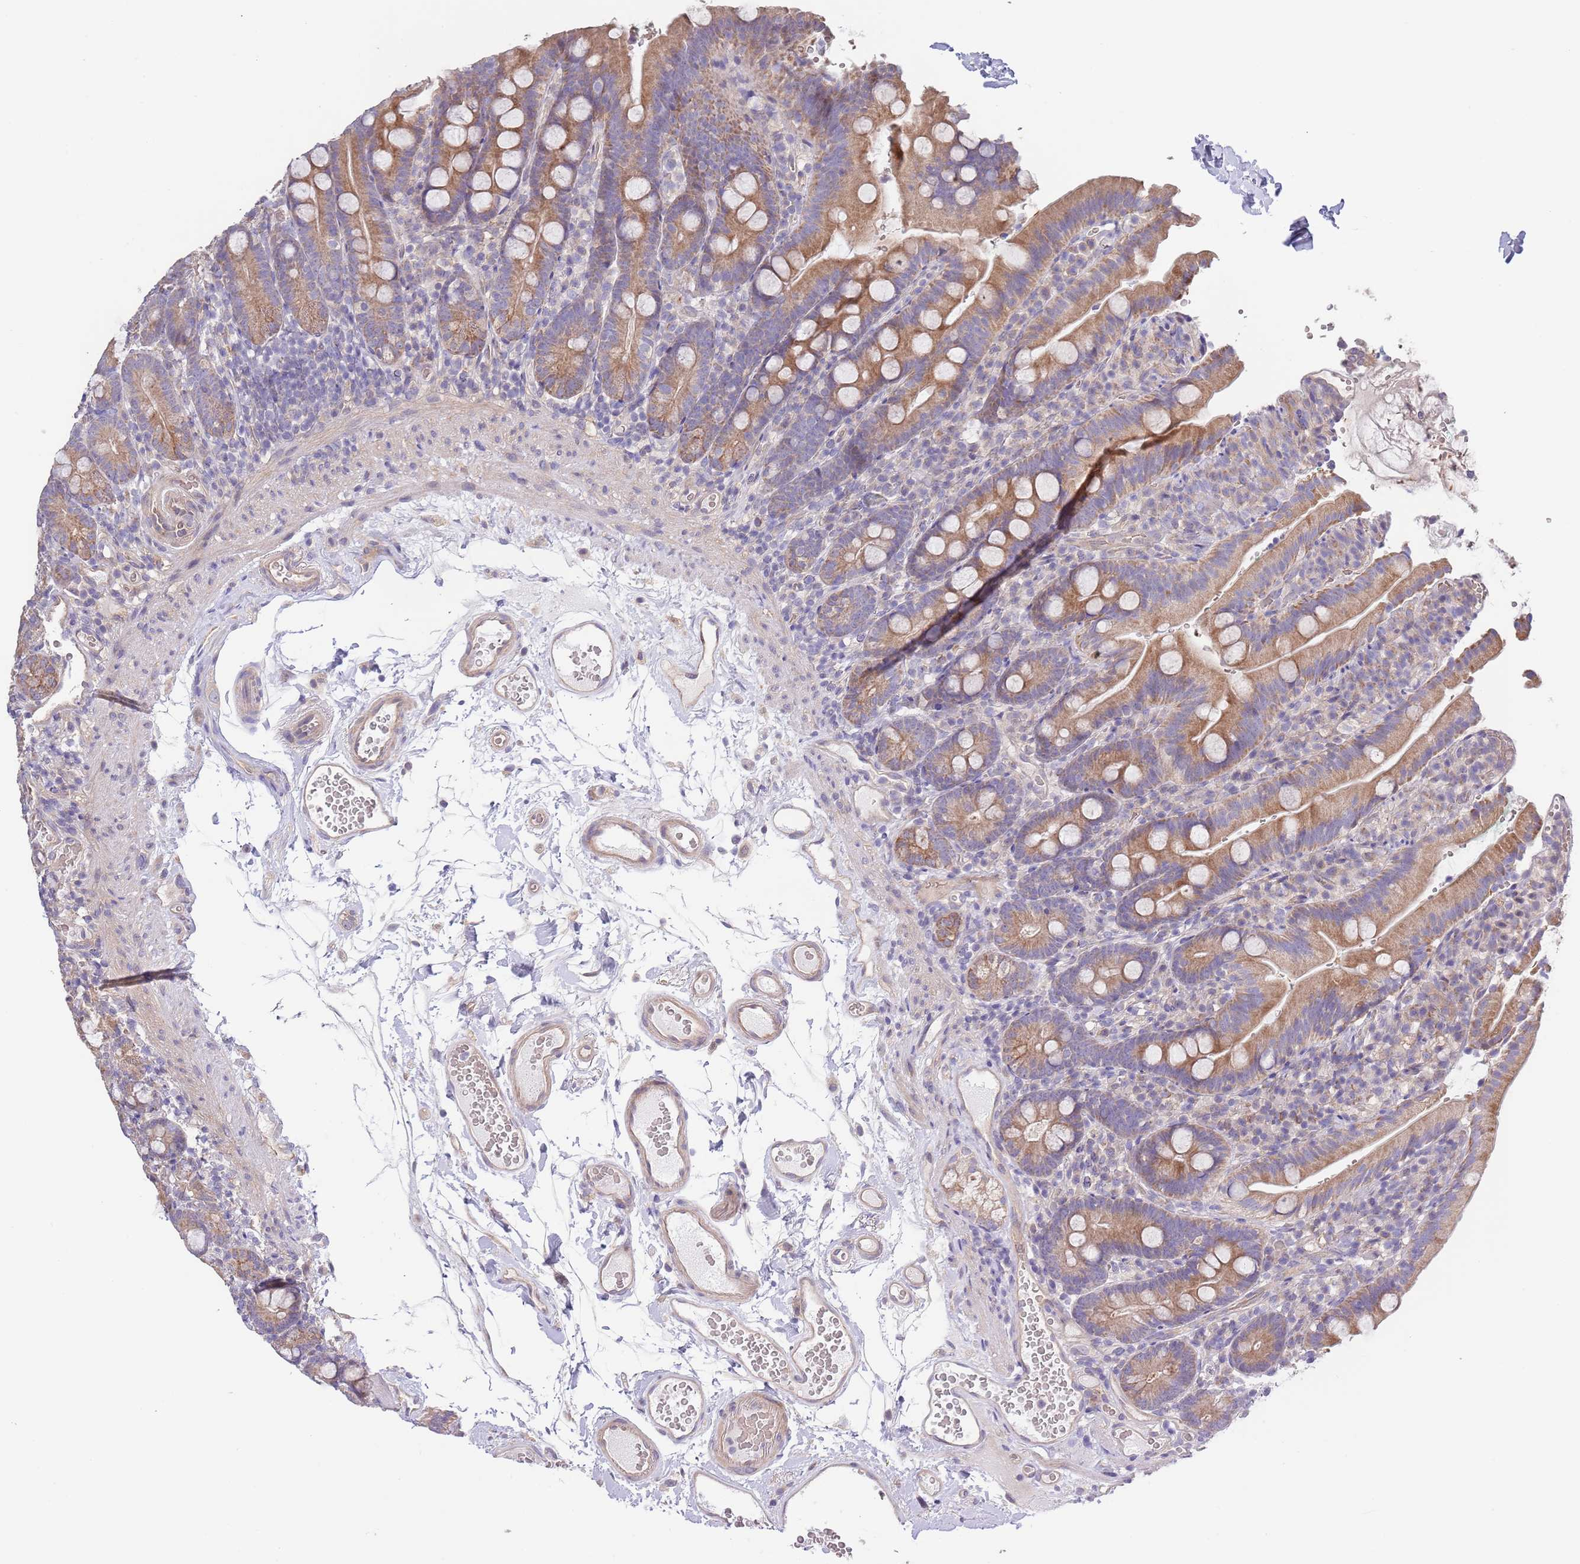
{"staining": {"intensity": "moderate", "quantity": ">75%", "location": "cytoplasmic/membranous"}, "tissue": "duodenum", "cell_type": "Glandular cells", "image_type": "normal", "snomed": [{"axis": "morphology", "description": "Normal tissue, NOS"}, {"axis": "topography", "description": "Duodenum"}], "caption": "Moderate cytoplasmic/membranous protein positivity is identified in approximately >75% of glandular cells in duodenum. (Stains: DAB in brown, nuclei in blue, Microscopy: brightfield microscopy at high magnification).", "gene": "LIPJ", "patient": {"sex": "female", "age": 67}}